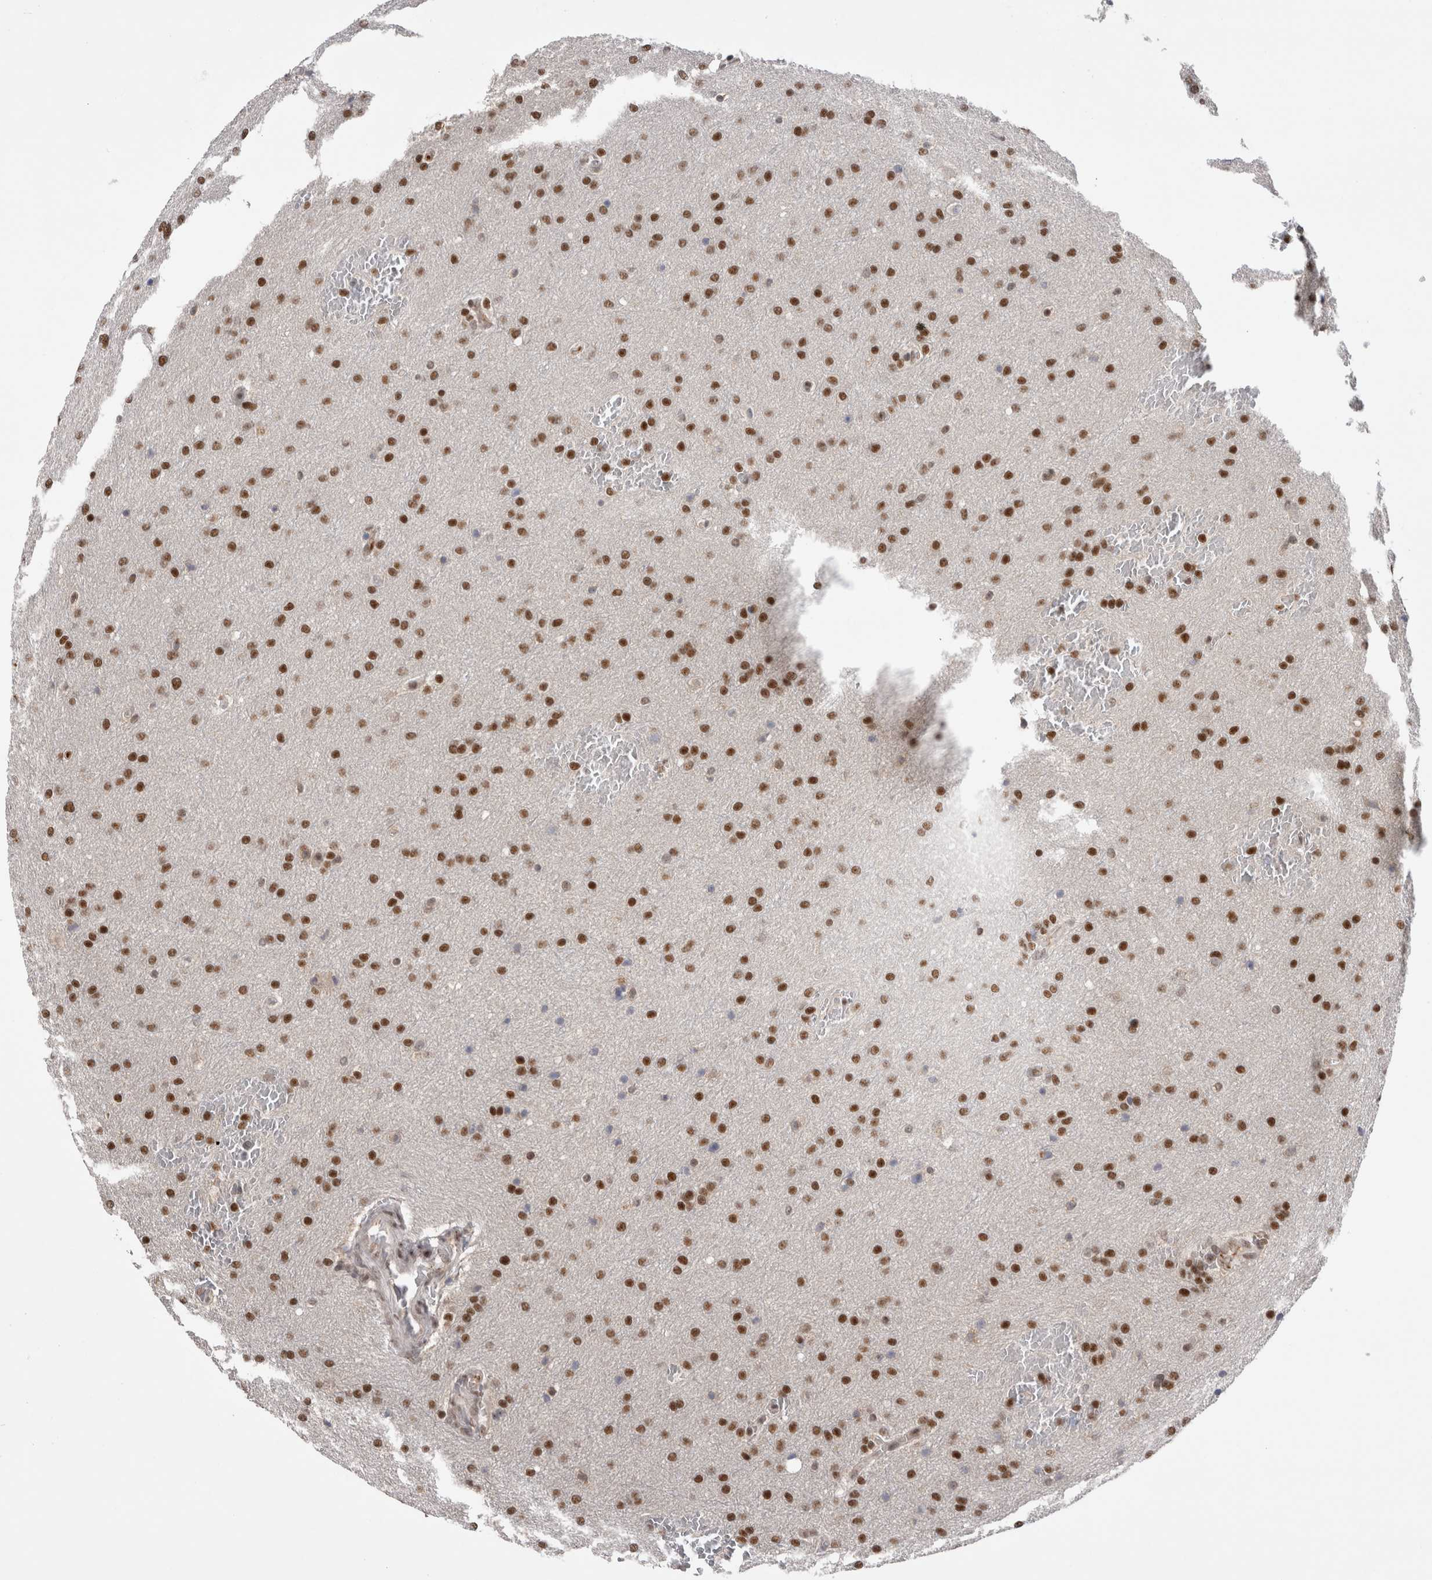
{"staining": {"intensity": "strong", "quantity": ">75%", "location": "nuclear"}, "tissue": "glioma", "cell_type": "Tumor cells", "image_type": "cancer", "snomed": [{"axis": "morphology", "description": "Glioma, malignant, Low grade"}, {"axis": "topography", "description": "Brain"}], "caption": "A histopathology image of human glioma stained for a protein exhibits strong nuclear brown staining in tumor cells. Immunohistochemistry stains the protein in brown and the nuclei are stained blue.", "gene": "ZNF24", "patient": {"sex": "female", "age": 37}}